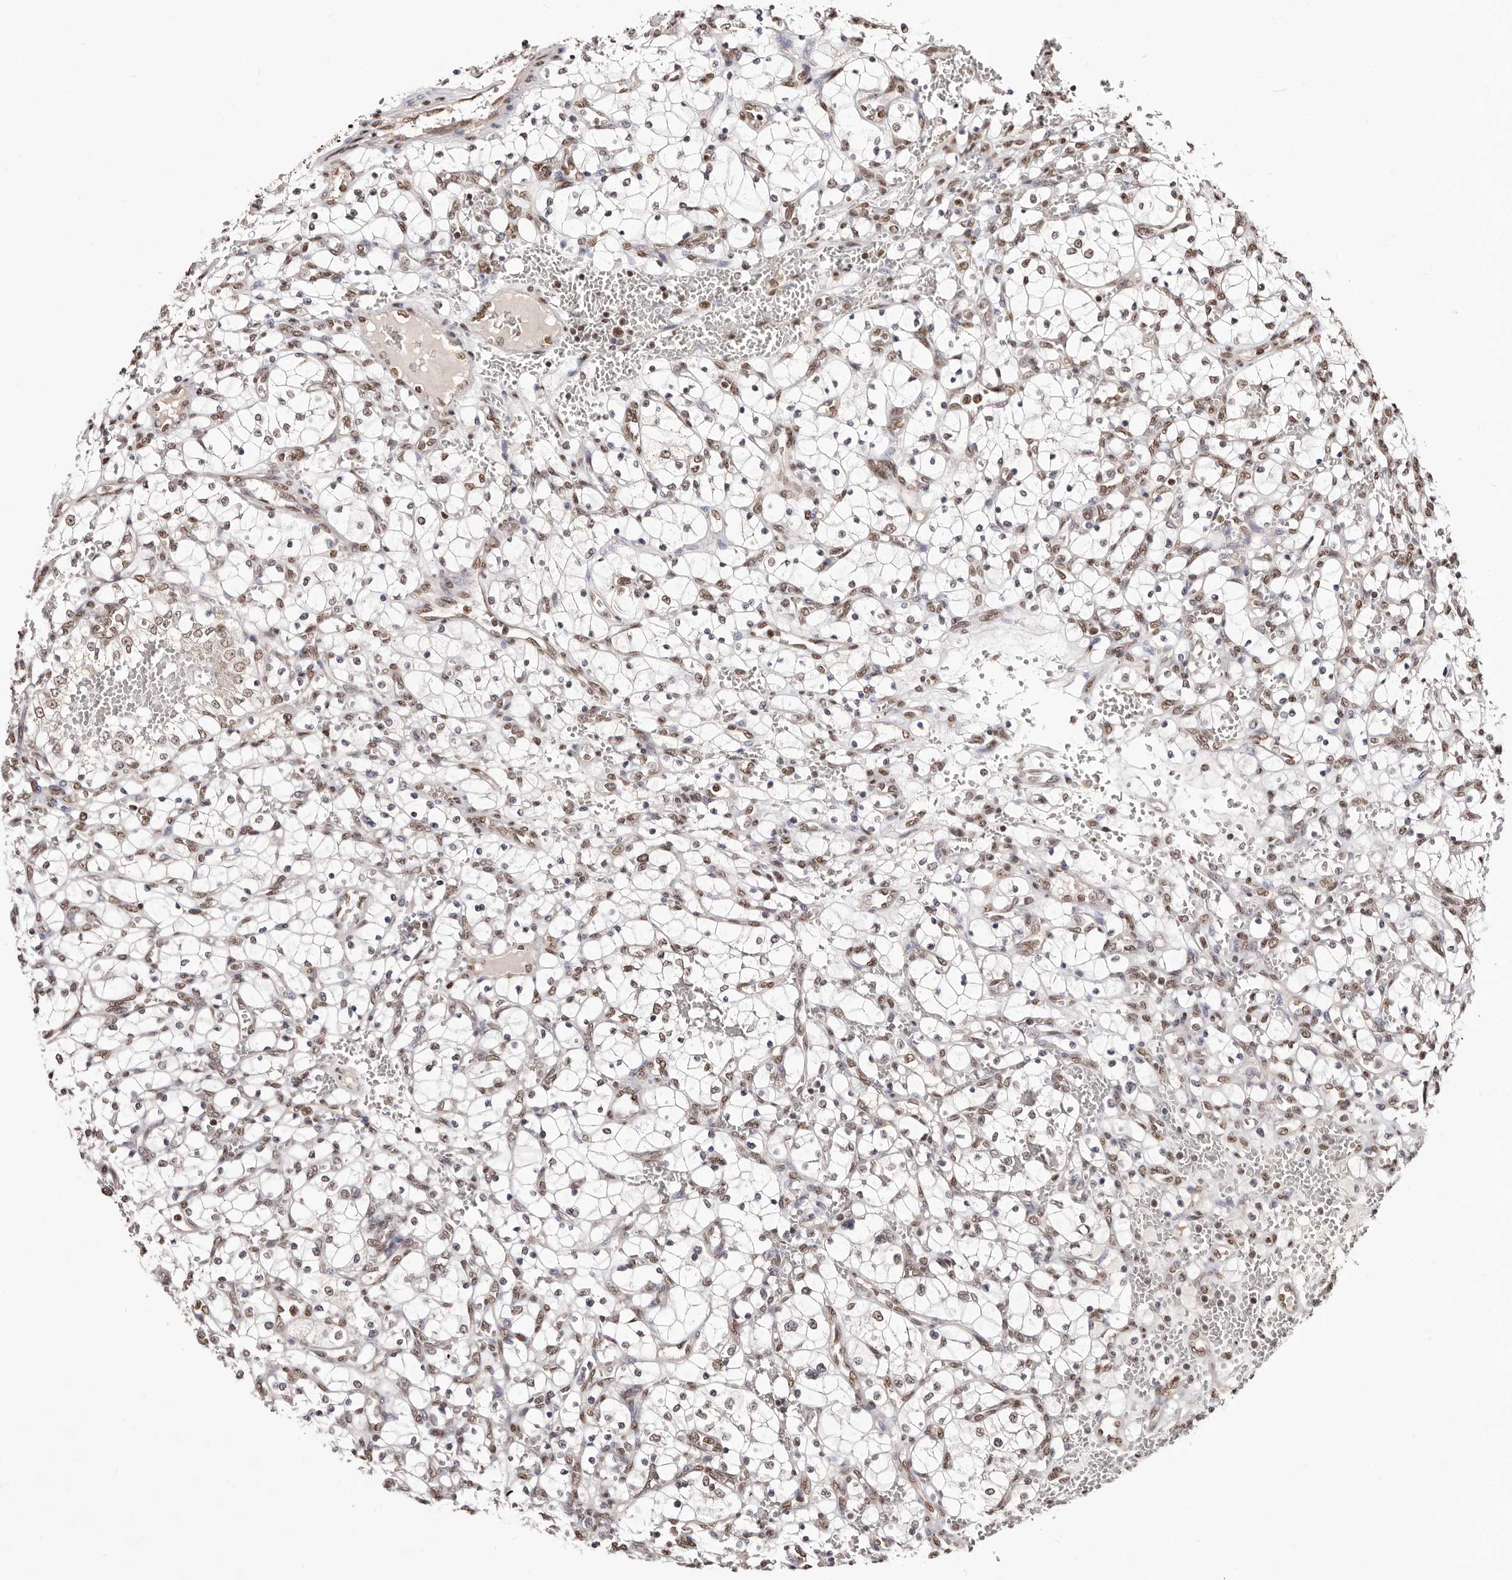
{"staining": {"intensity": "moderate", "quantity": ">75%", "location": "nuclear"}, "tissue": "renal cancer", "cell_type": "Tumor cells", "image_type": "cancer", "snomed": [{"axis": "morphology", "description": "Adenocarcinoma, NOS"}, {"axis": "topography", "description": "Kidney"}], "caption": "Human adenocarcinoma (renal) stained for a protein (brown) shows moderate nuclear positive positivity in about >75% of tumor cells.", "gene": "BICRAL", "patient": {"sex": "female", "age": 69}}